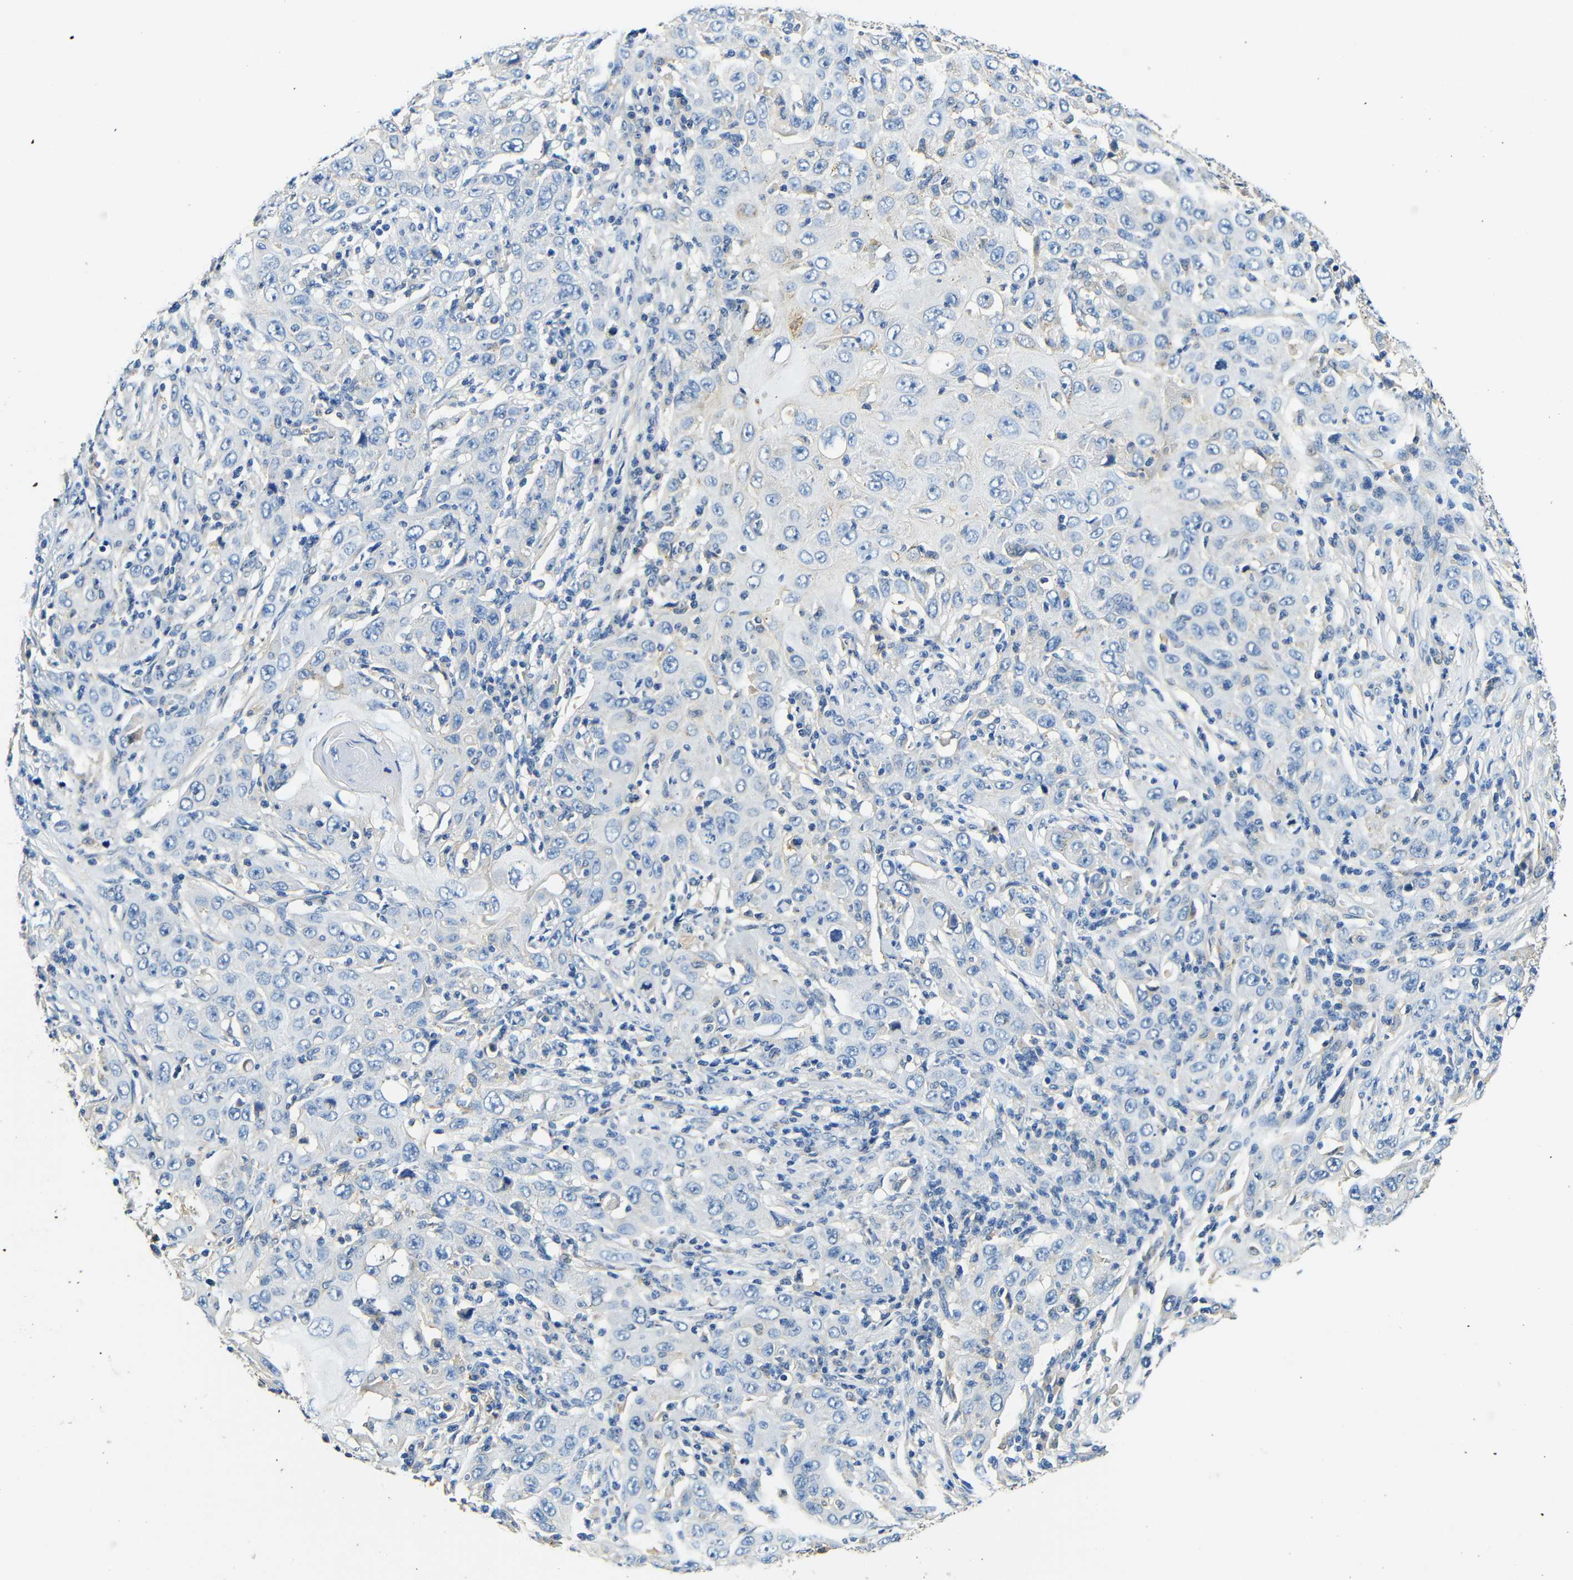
{"staining": {"intensity": "negative", "quantity": "none", "location": "none"}, "tissue": "skin cancer", "cell_type": "Tumor cells", "image_type": "cancer", "snomed": [{"axis": "morphology", "description": "Squamous cell carcinoma, NOS"}, {"axis": "topography", "description": "Skin"}], "caption": "DAB (3,3'-diaminobenzidine) immunohistochemical staining of human squamous cell carcinoma (skin) displays no significant staining in tumor cells.", "gene": "FMO5", "patient": {"sex": "female", "age": 88}}